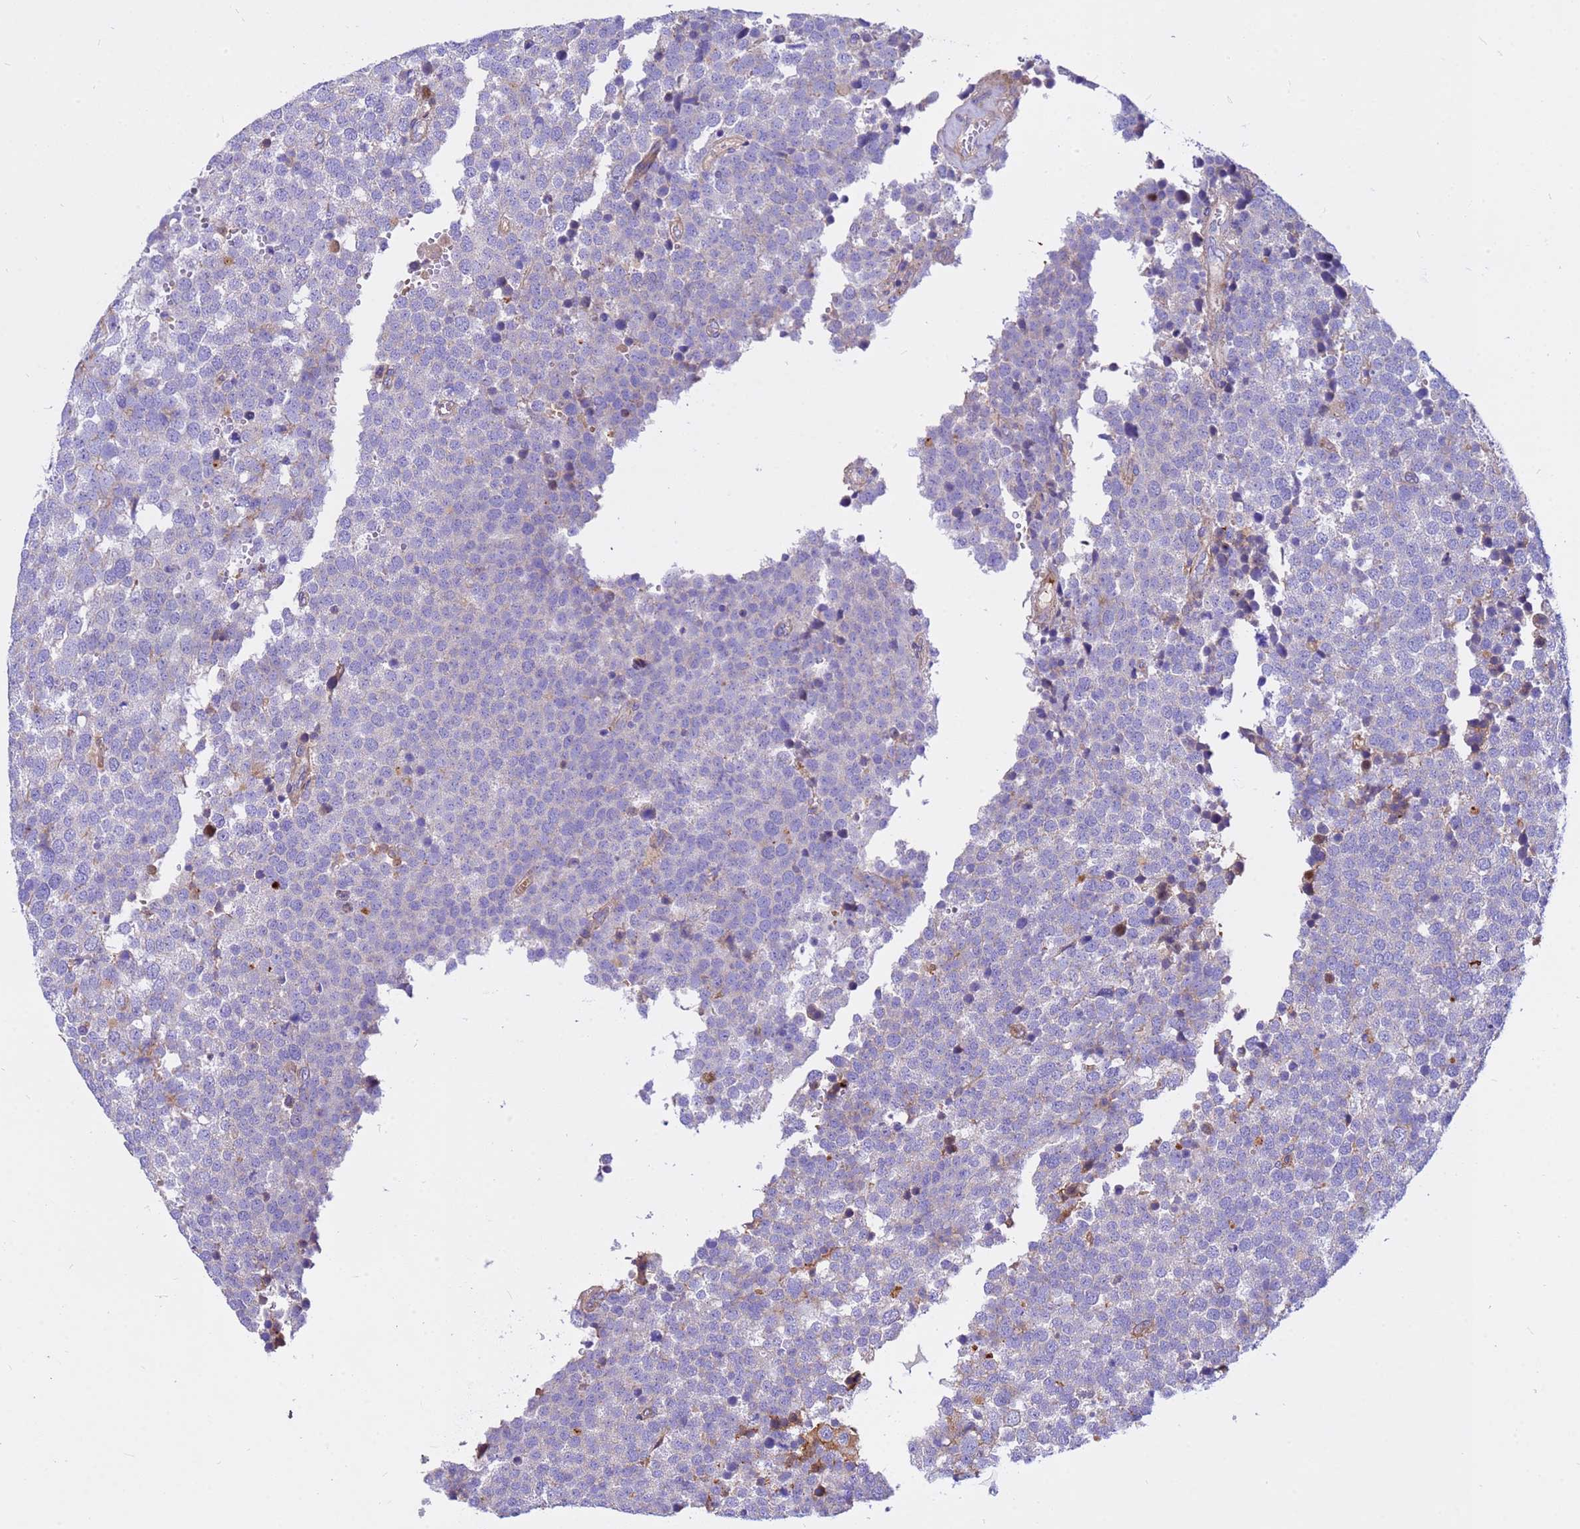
{"staining": {"intensity": "negative", "quantity": "none", "location": "none"}, "tissue": "testis cancer", "cell_type": "Tumor cells", "image_type": "cancer", "snomed": [{"axis": "morphology", "description": "Seminoma, NOS"}, {"axis": "topography", "description": "Testis"}], "caption": "This is a histopathology image of immunohistochemistry staining of testis cancer (seminoma), which shows no expression in tumor cells.", "gene": "CRHBP", "patient": {"sex": "male", "age": 71}}